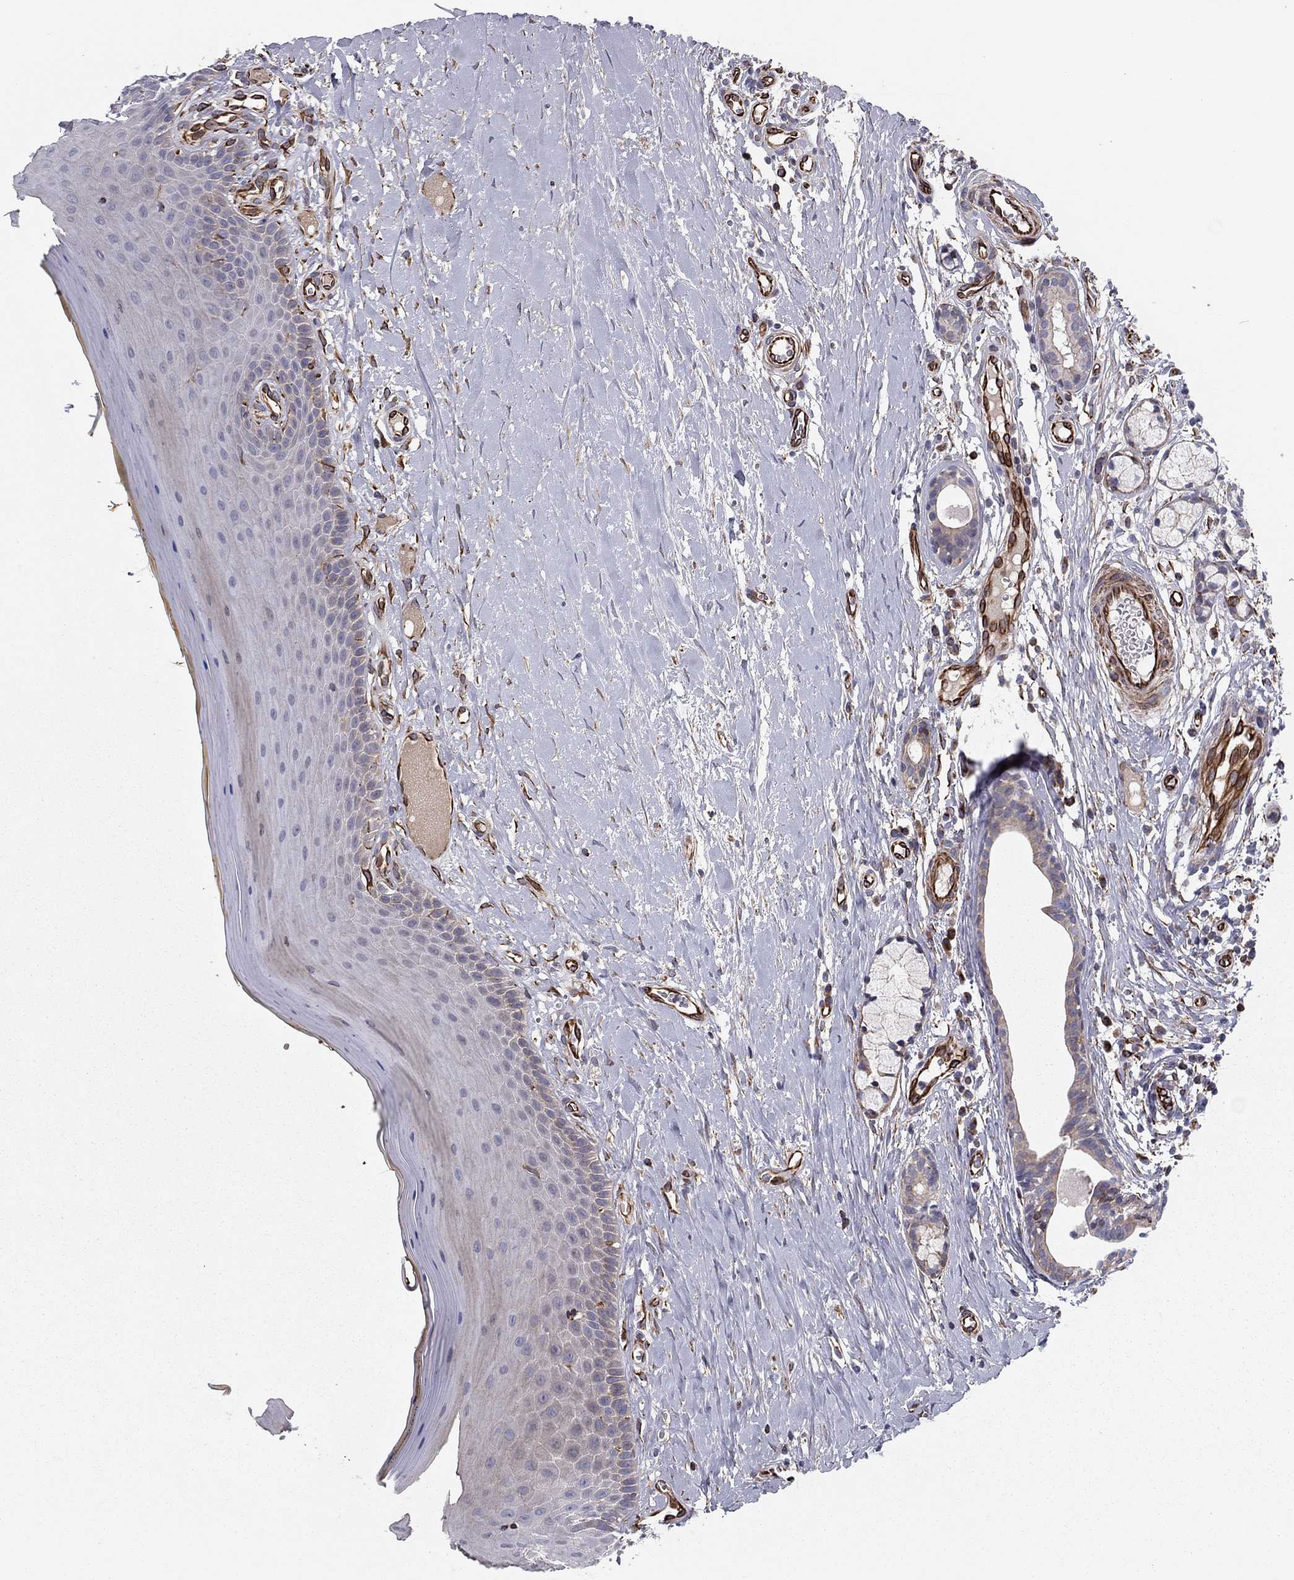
{"staining": {"intensity": "negative", "quantity": "none", "location": "none"}, "tissue": "oral mucosa", "cell_type": "Squamous epithelial cells", "image_type": "normal", "snomed": [{"axis": "morphology", "description": "Normal tissue, NOS"}, {"axis": "topography", "description": "Oral tissue"}], "caption": "Oral mucosa was stained to show a protein in brown. There is no significant expression in squamous epithelial cells. (Brightfield microscopy of DAB (3,3'-diaminobenzidine) immunohistochemistry (IHC) at high magnification).", "gene": "CLSTN1", "patient": {"sex": "female", "age": 43}}